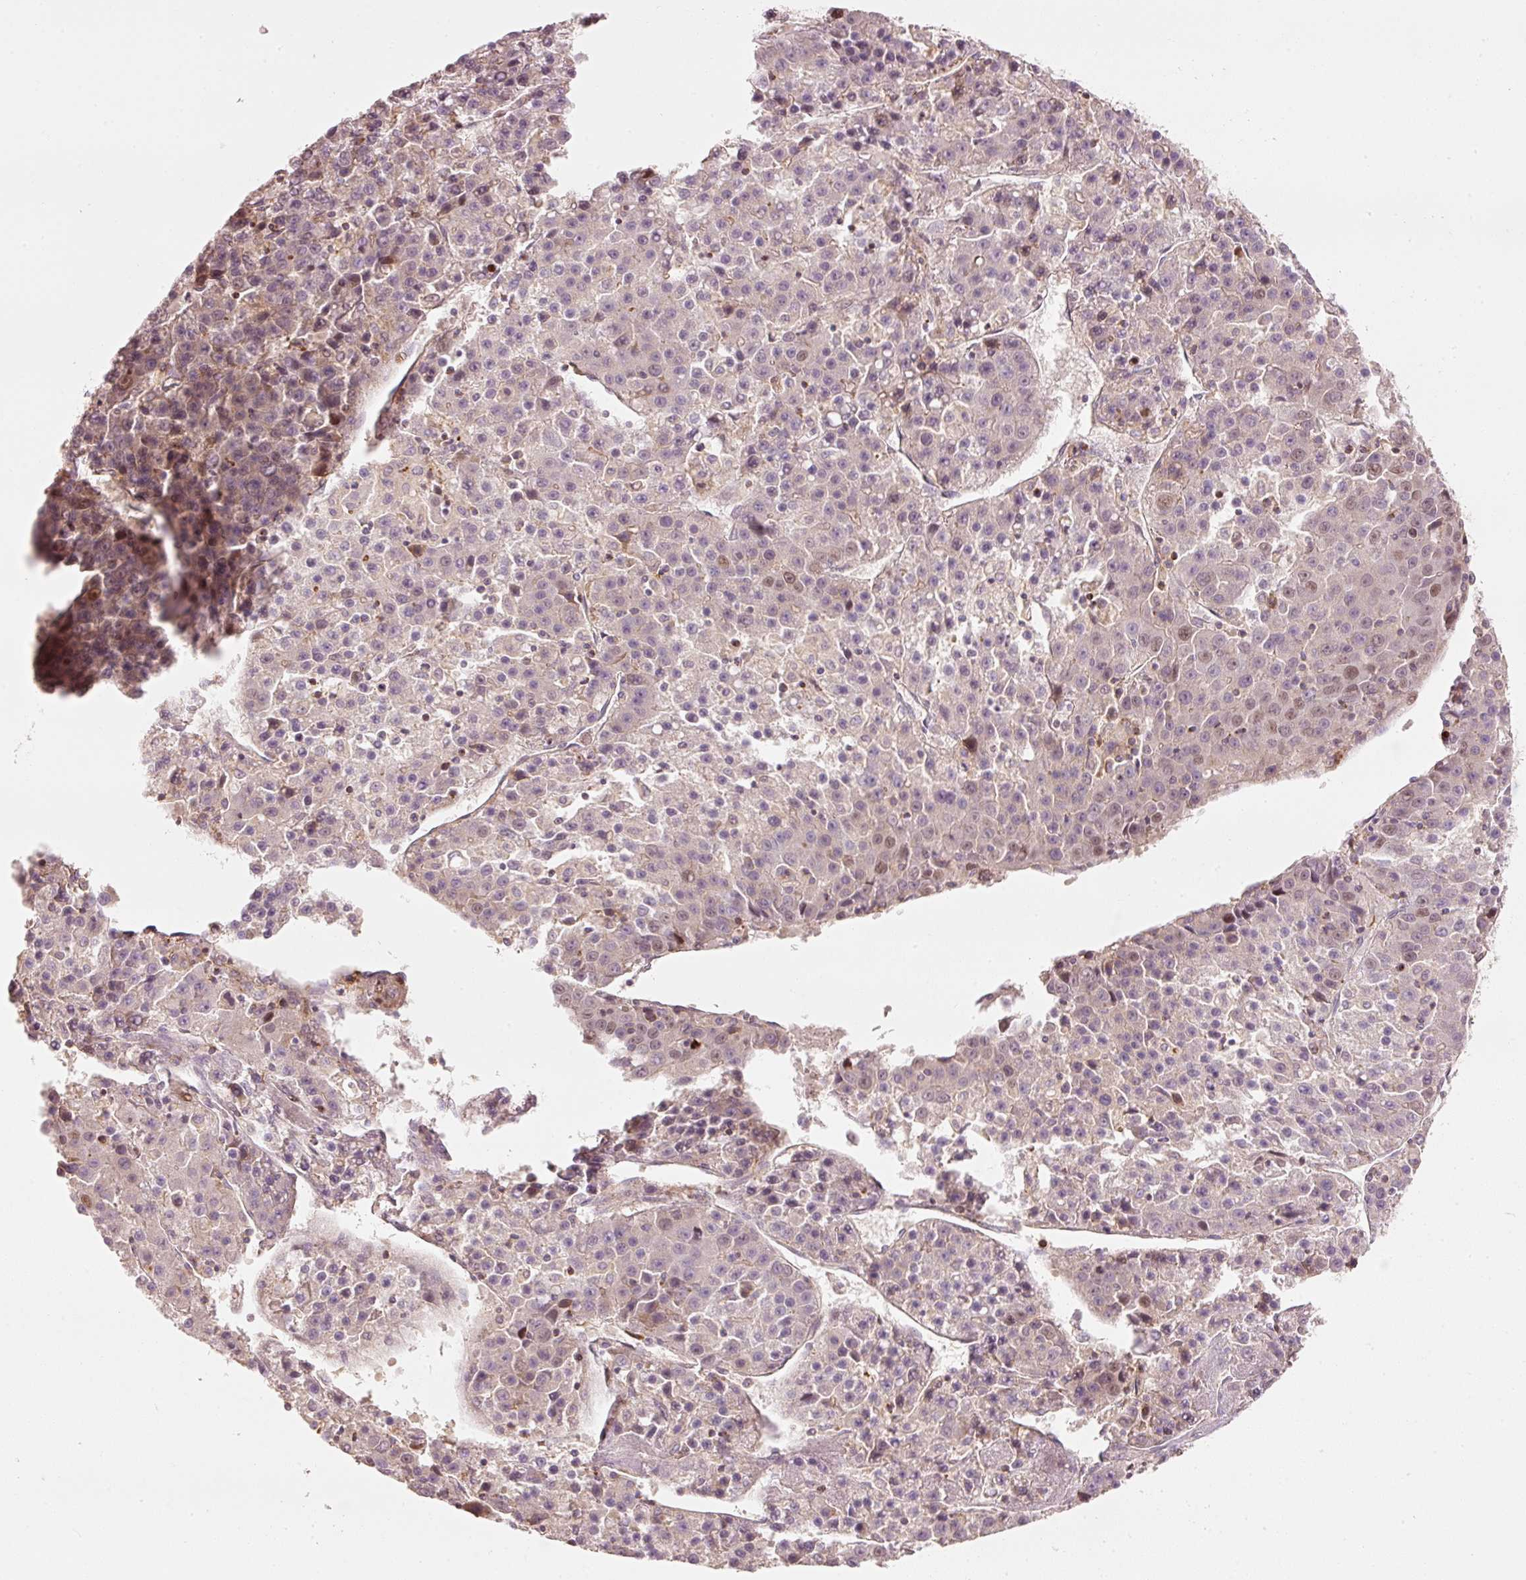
{"staining": {"intensity": "moderate", "quantity": "25%-75%", "location": "nuclear"}, "tissue": "liver cancer", "cell_type": "Tumor cells", "image_type": "cancer", "snomed": [{"axis": "morphology", "description": "Carcinoma, Hepatocellular, NOS"}, {"axis": "topography", "description": "Liver"}], "caption": "About 25%-75% of tumor cells in hepatocellular carcinoma (liver) exhibit moderate nuclear protein expression as visualized by brown immunohistochemical staining.", "gene": "TREX2", "patient": {"sex": "female", "age": 53}}